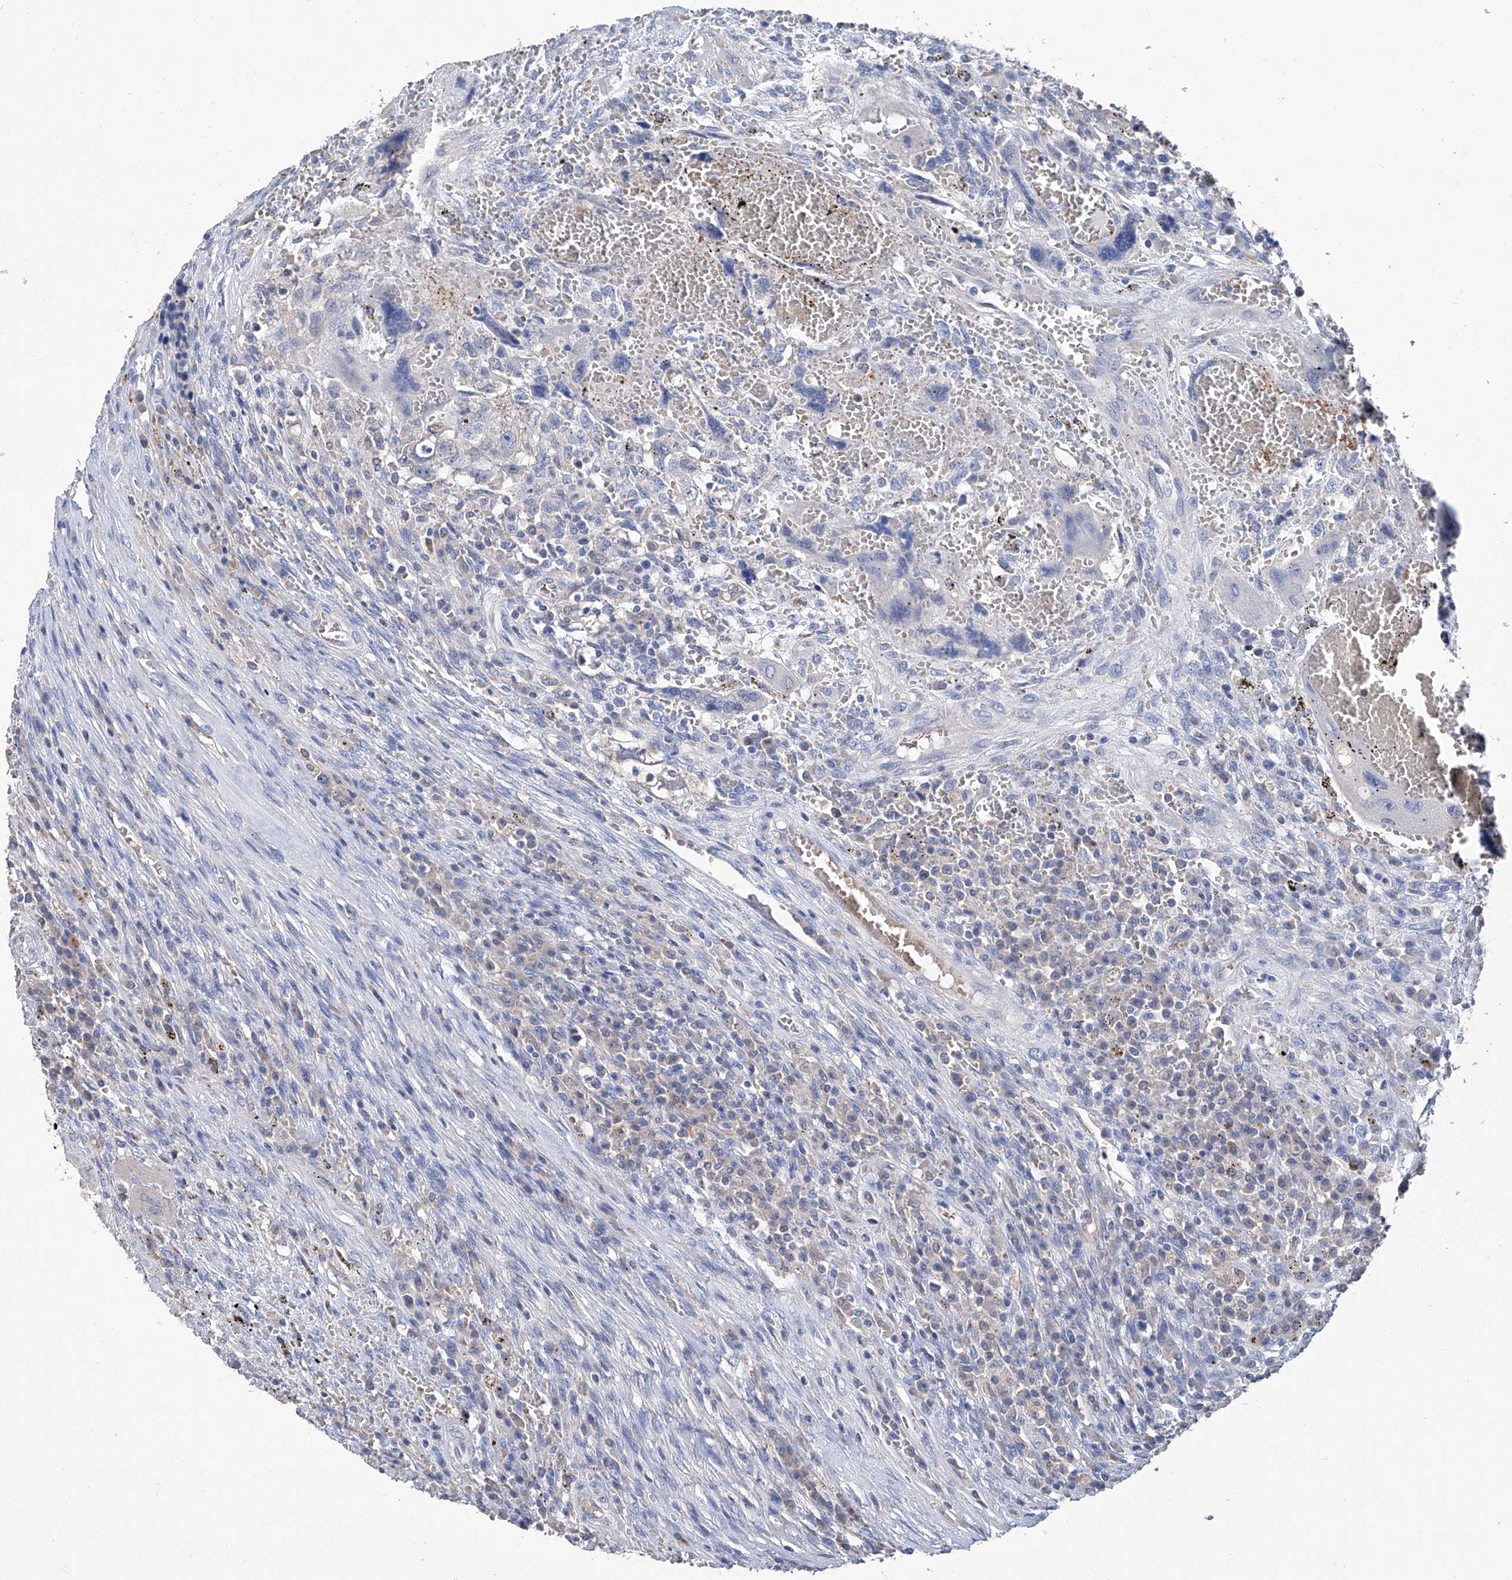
{"staining": {"intensity": "negative", "quantity": "none", "location": "none"}, "tissue": "testis cancer", "cell_type": "Tumor cells", "image_type": "cancer", "snomed": [{"axis": "morphology", "description": "Carcinoma, Embryonal, NOS"}, {"axis": "topography", "description": "Testis"}], "caption": "This histopathology image is of testis cancer stained with IHC to label a protein in brown with the nuclei are counter-stained blue. There is no staining in tumor cells. The staining is performed using DAB (3,3'-diaminobenzidine) brown chromogen with nuclei counter-stained in using hematoxylin.", "gene": "GPT", "patient": {"sex": "male", "age": 26}}